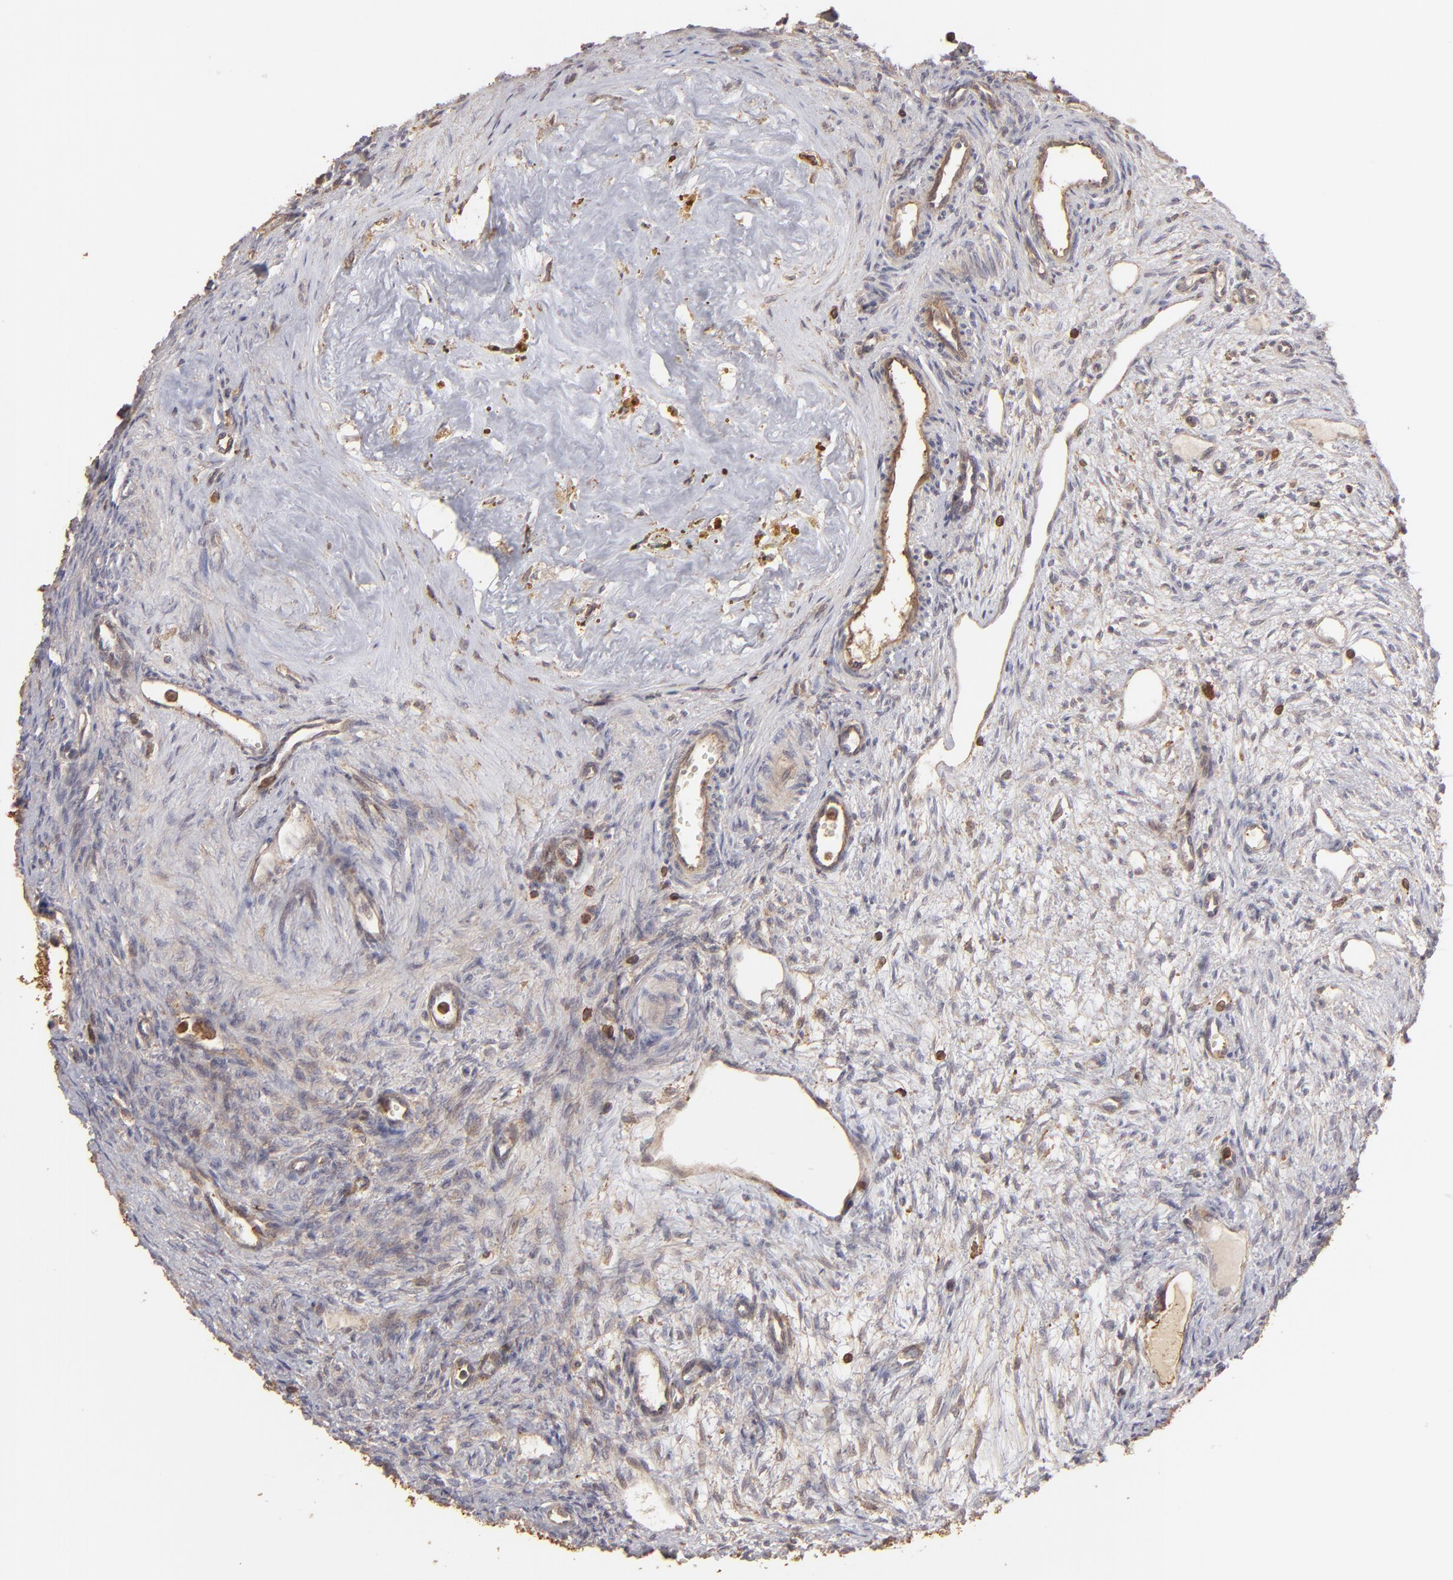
{"staining": {"intensity": "weak", "quantity": ">75%", "location": "cytoplasmic/membranous"}, "tissue": "ovary", "cell_type": "Follicle cells", "image_type": "normal", "snomed": [{"axis": "morphology", "description": "Normal tissue, NOS"}, {"axis": "topography", "description": "Ovary"}], "caption": "Unremarkable ovary was stained to show a protein in brown. There is low levels of weak cytoplasmic/membranous expression in about >75% of follicle cells.", "gene": "ACTB", "patient": {"sex": "female", "age": 33}}